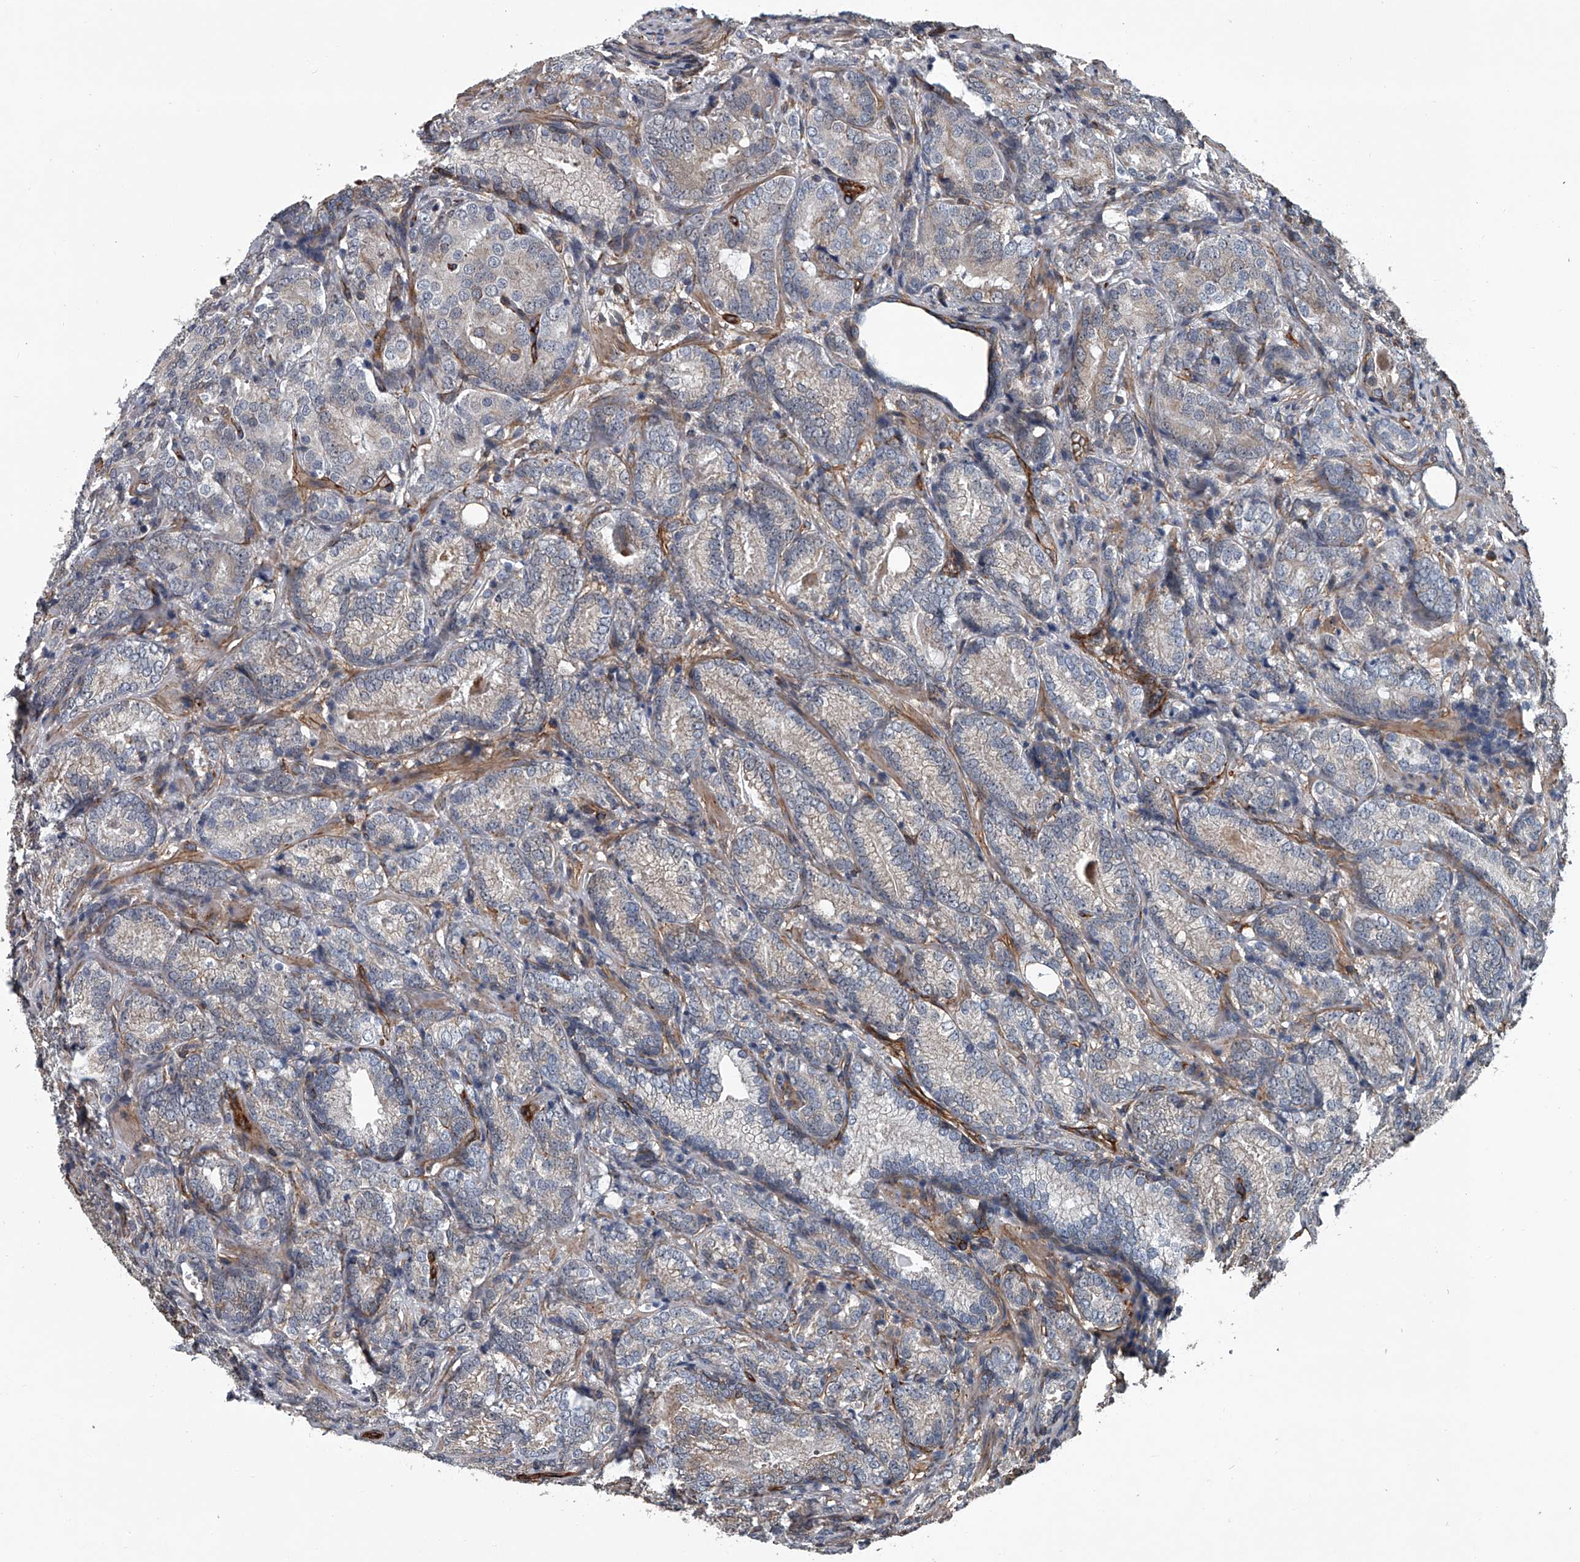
{"staining": {"intensity": "weak", "quantity": "<25%", "location": "cytoplasmic/membranous"}, "tissue": "prostate cancer", "cell_type": "Tumor cells", "image_type": "cancer", "snomed": [{"axis": "morphology", "description": "Adenocarcinoma, High grade"}, {"axis": "topography", "description": "Prostate"}], "caption": "Prostate cancer was stained to show a protein in brown. There is no significant expression in tumor cells.", "gene": "LDLRAD2", "patient": {"sex": "male", "age": 66}}